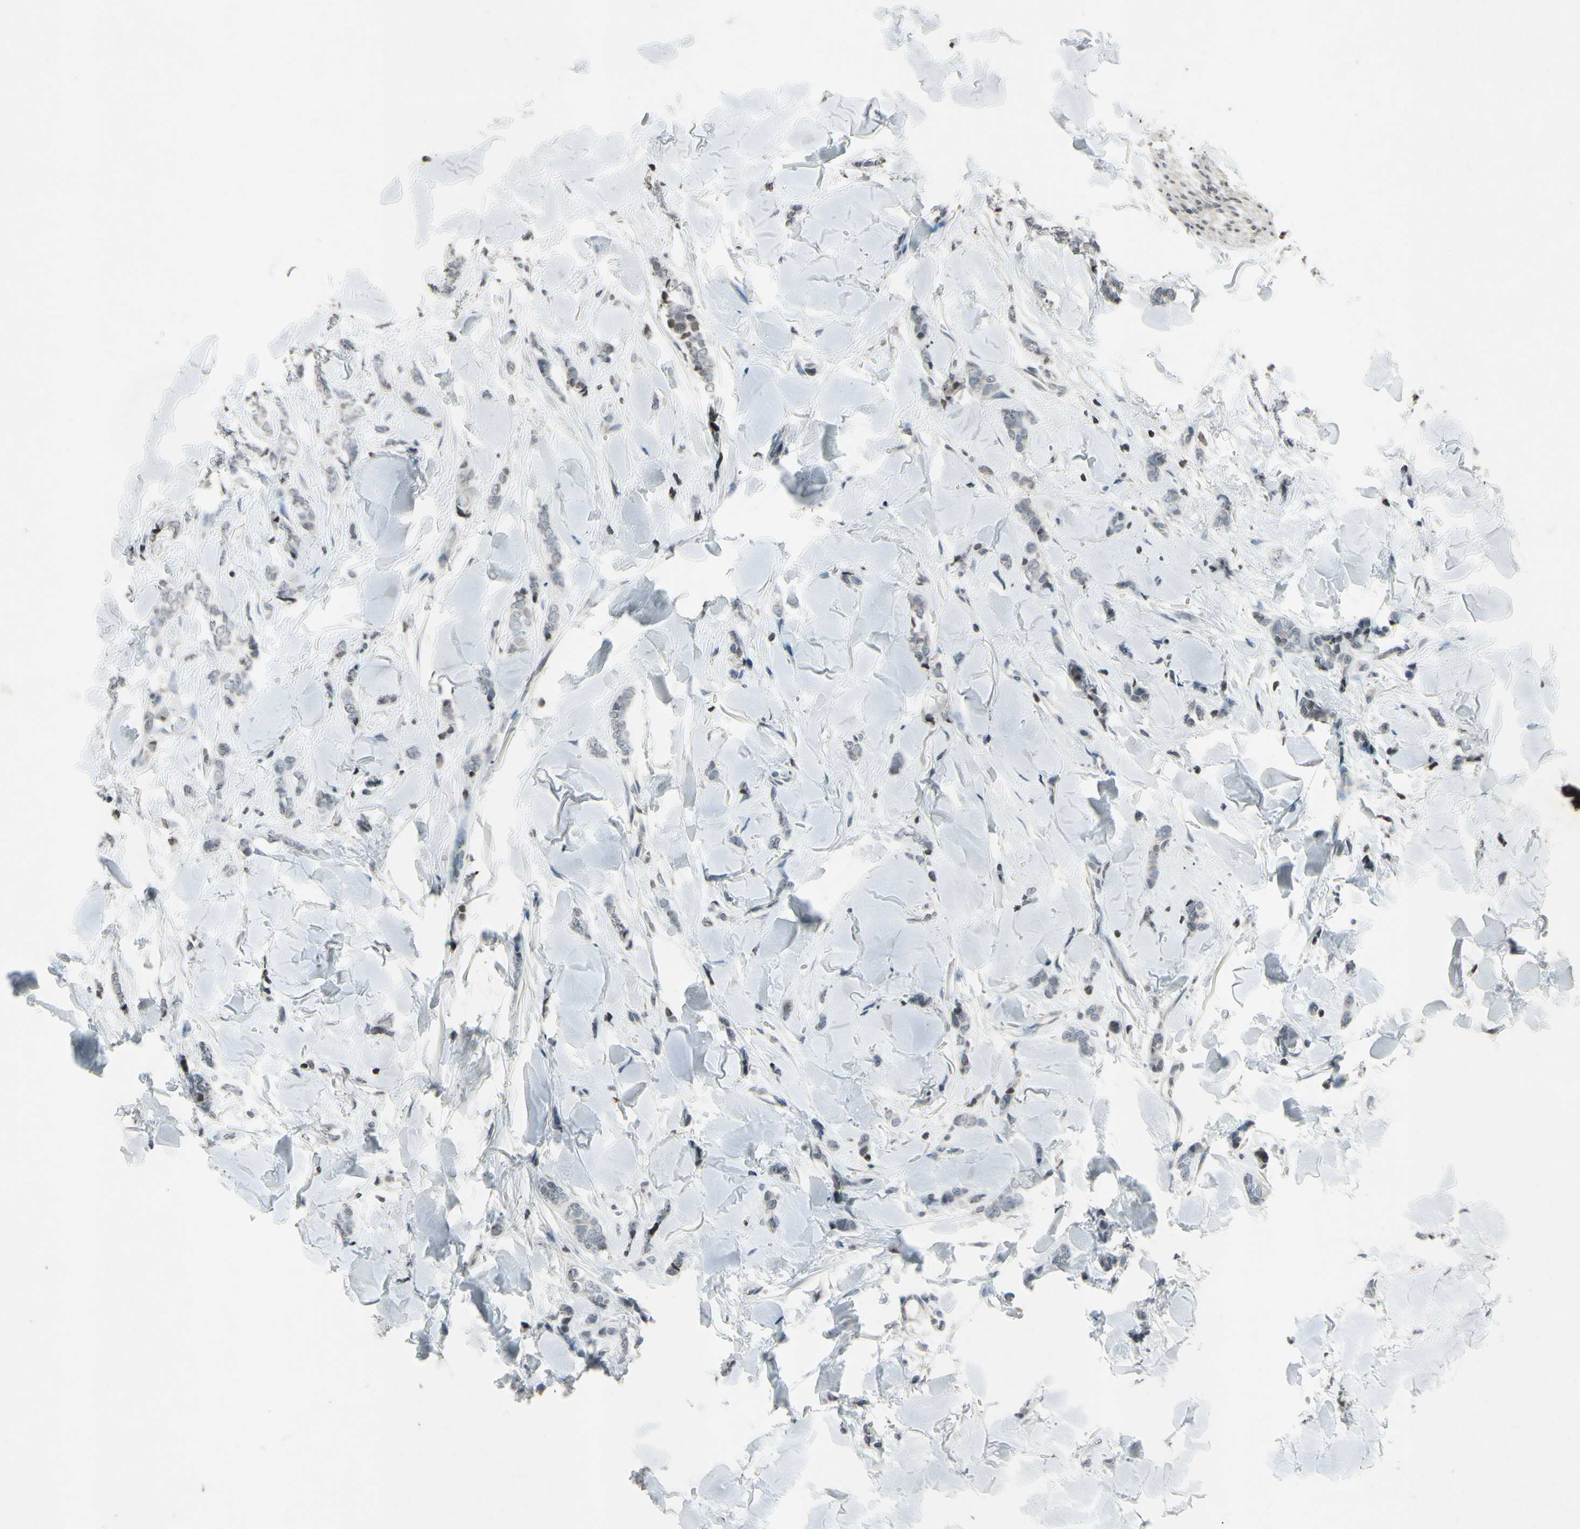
{"staining": {"intensity": "weak", "quantity": "25%-75%", "location": "cytoplasmic/membranous"}, "tissue": "breast cancer", "cell_type": "Tumor cells", "image_type": "cancer", "snomed": [{"axis": "morphology", "description": "Lobular carcinoma"}, {"axis": "topography", "description": "Skin"}, {"axis": "topography", "description": "Breast"}], "caption": "Human breast lobular carcinoma stained with a protein marker demonstrates weak staining in tumor cells.", "gene": "CLDN11", "patient": {"sex": "female", "age": 46}}